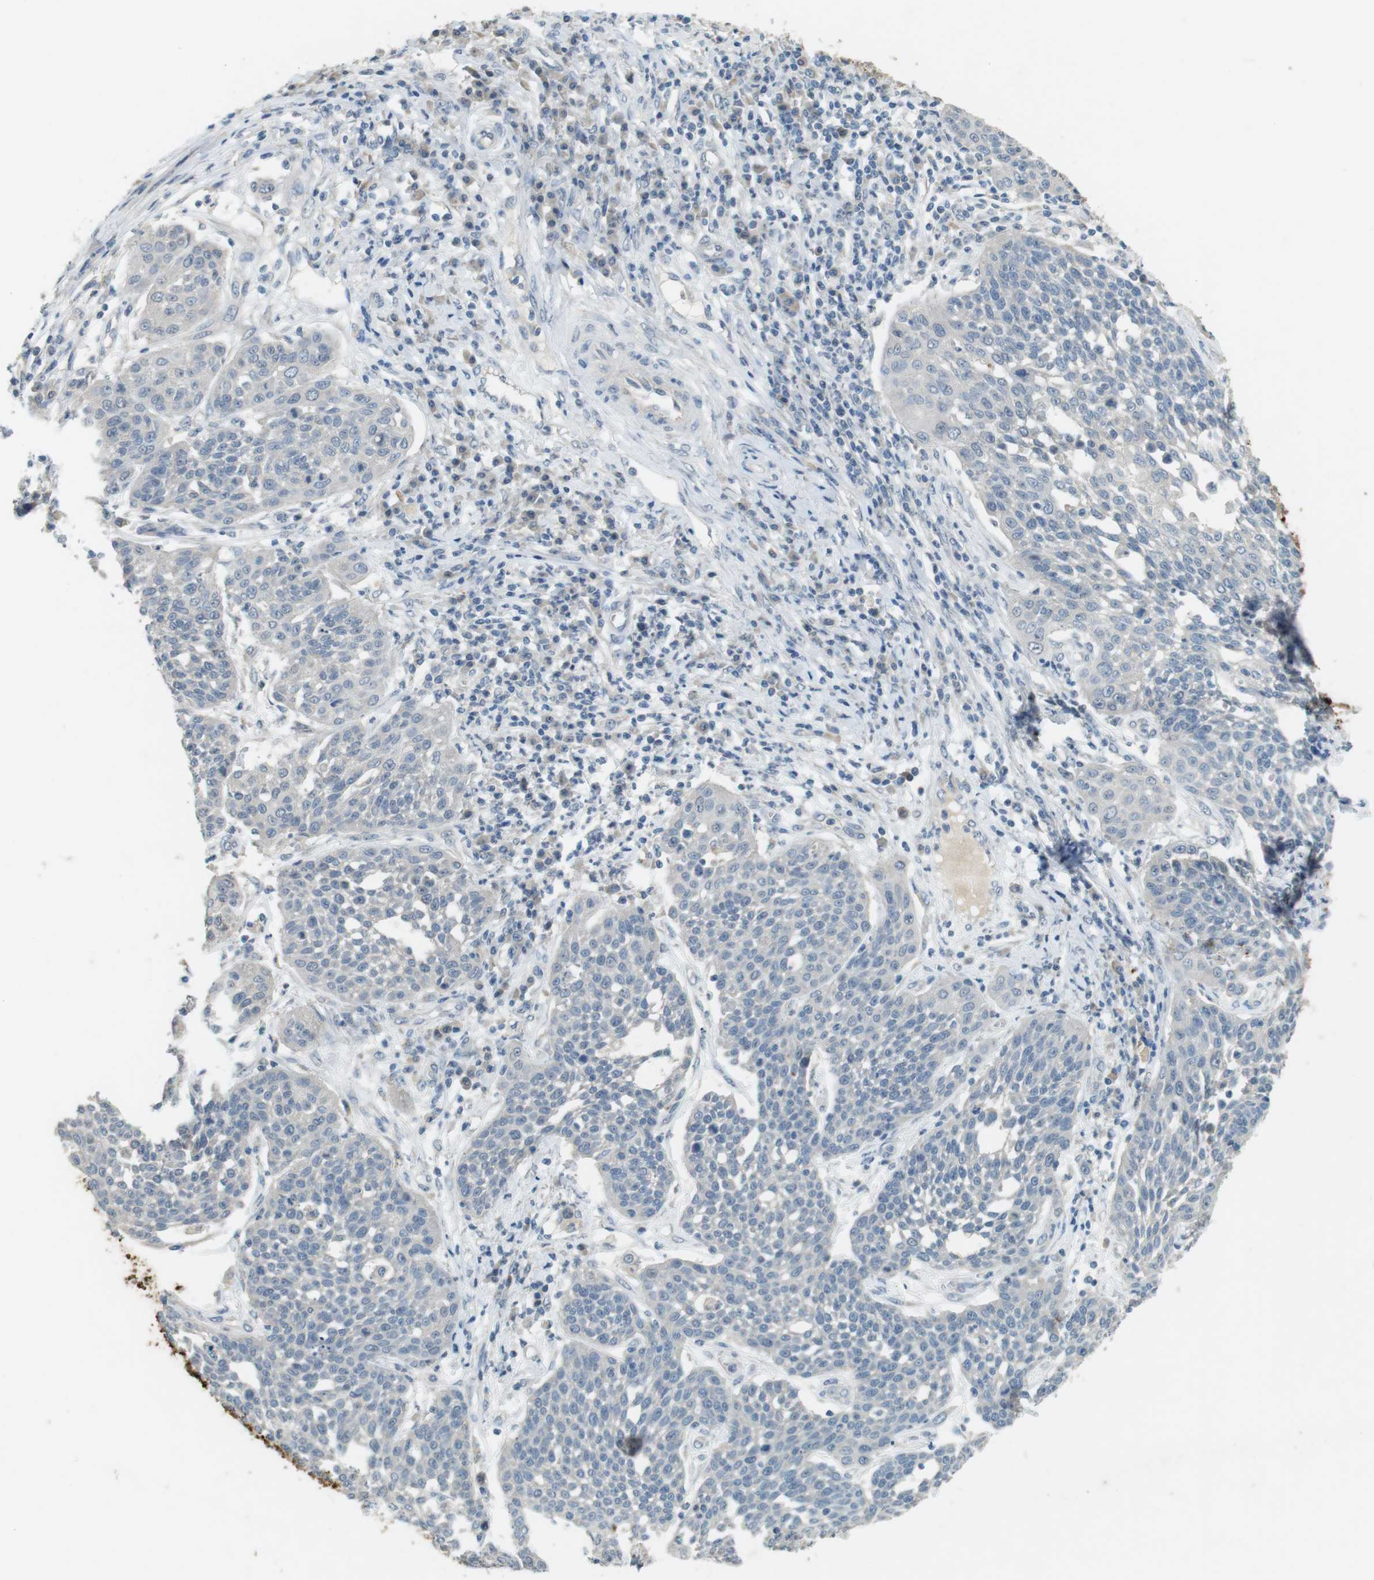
{"staining": {"intensity": "negative", "quantity": "none", "location": "none"}, "tissue": "cervical cancer", "cell_type": "Tumor cells", "image_type": "cancer", "snomed": [{"axis": "morphology", "description": "Squamous cell carcinoma, NOS"}, {"axis": "topography", "description": "Cervix"}], "caption": "This is a histopathology image of immunohistochemistry (IHC) staining of cervical cancer (squamous cell carcinoma), which shows no staining in tumor cells. (DAB (3,3'-diaminobenzidine) immunohistochemistry (IHC), high magnification).", "gene": "MUC5B", "patient": {"sex": "female", "age": 34}}